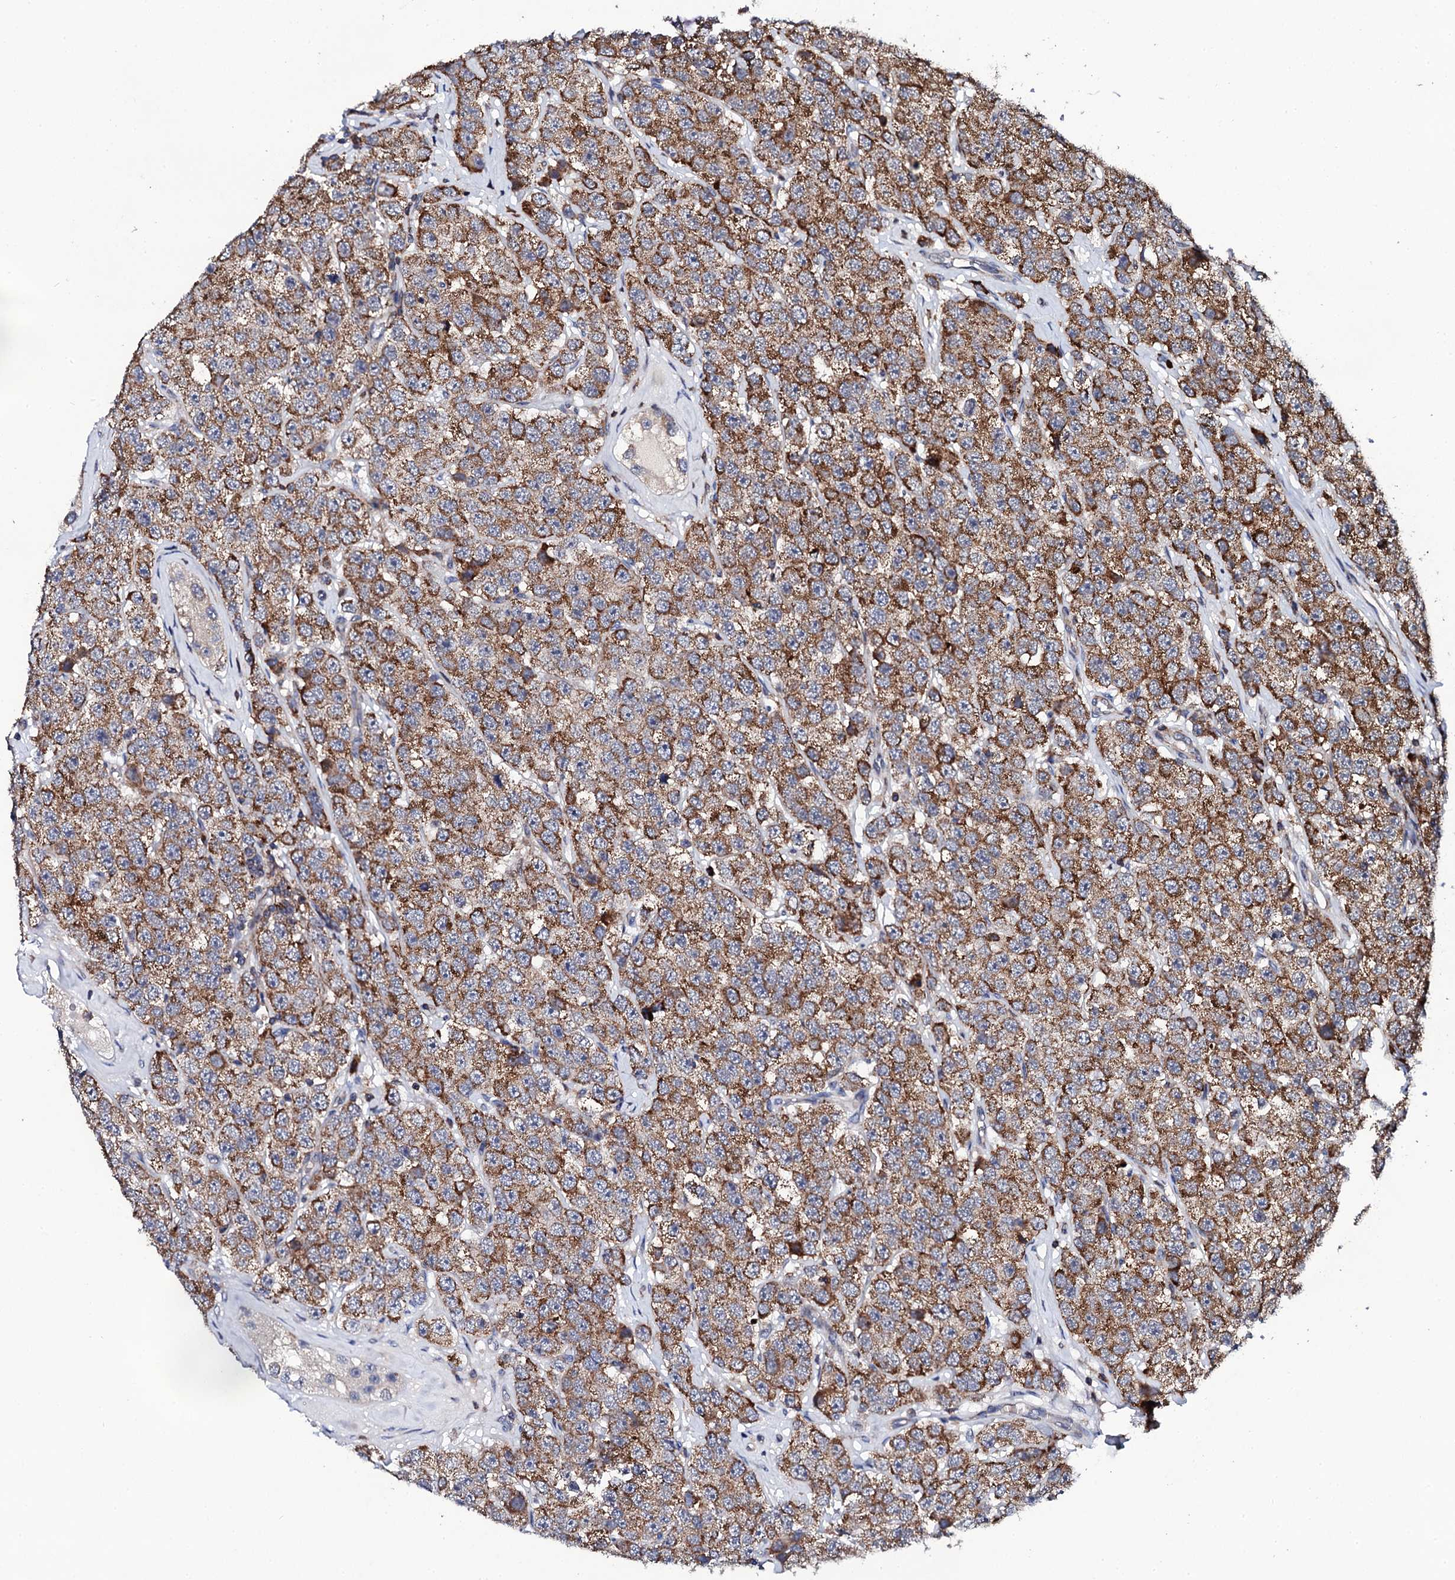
{"staining": {"intensity": "moderate", "quantity": ">75%", "location": "cytoplasmic/membranous"}, "tissue": "testis cancer", "cell_type": "Tumor cells", "image_type": "cancer", "snomed": [{"axis": "morphology", "description": "Seminoma, NOS"}, {"axis": "topography", "description": "Testis"}], "caption": "A medium amount of moderate cytoplasmic/membranous expression is present in approximately >75% of tumor cells in seminoma (testis) tissue. (DAB IHC with brightfield microscopy, high magnification).", "gene": "COG4", "patient": {"sex": "male", "age": 28}}